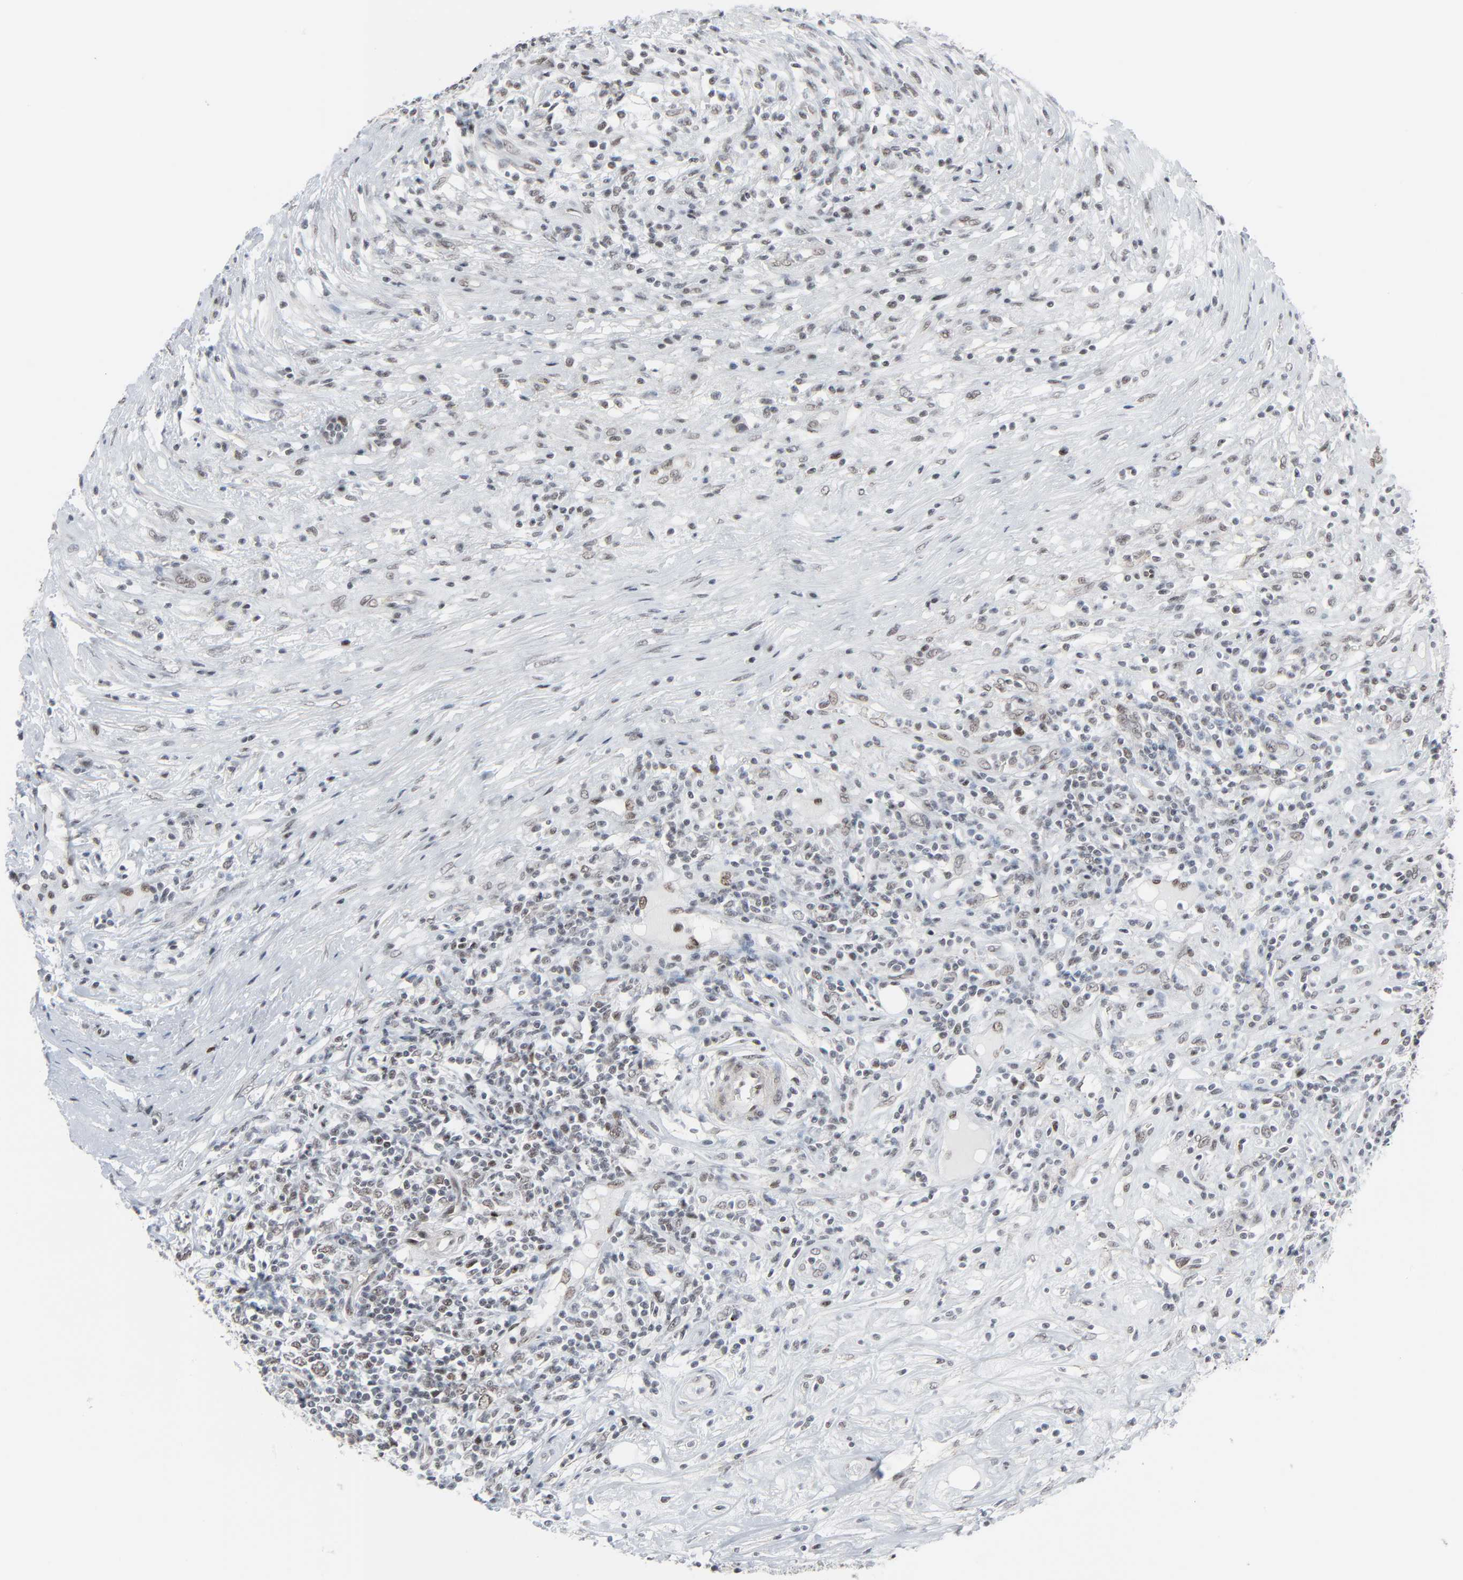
{"staining": {"intensity": "weak", "quantity": "<25%", "location": "nuclear"}, "tissue": "lymphoma", "cell_type": "Tumor cells", "image_type": "cancer", "snomed": [{"axis": "morphology", "description": "Malignant lymphoma, non-Hodgkin's type, High grade"}, {"axis": "topography", "description": "Lymph node"}], "caption": "IHC photomicrograph of human malignant lymphoma, non-Hodgkin's type (high-grade) stained for a protein (brown), which reveals no positivity in tumor cells.", "gene": "FBXO28", "patient": {"sex": "female", "age": 84}}